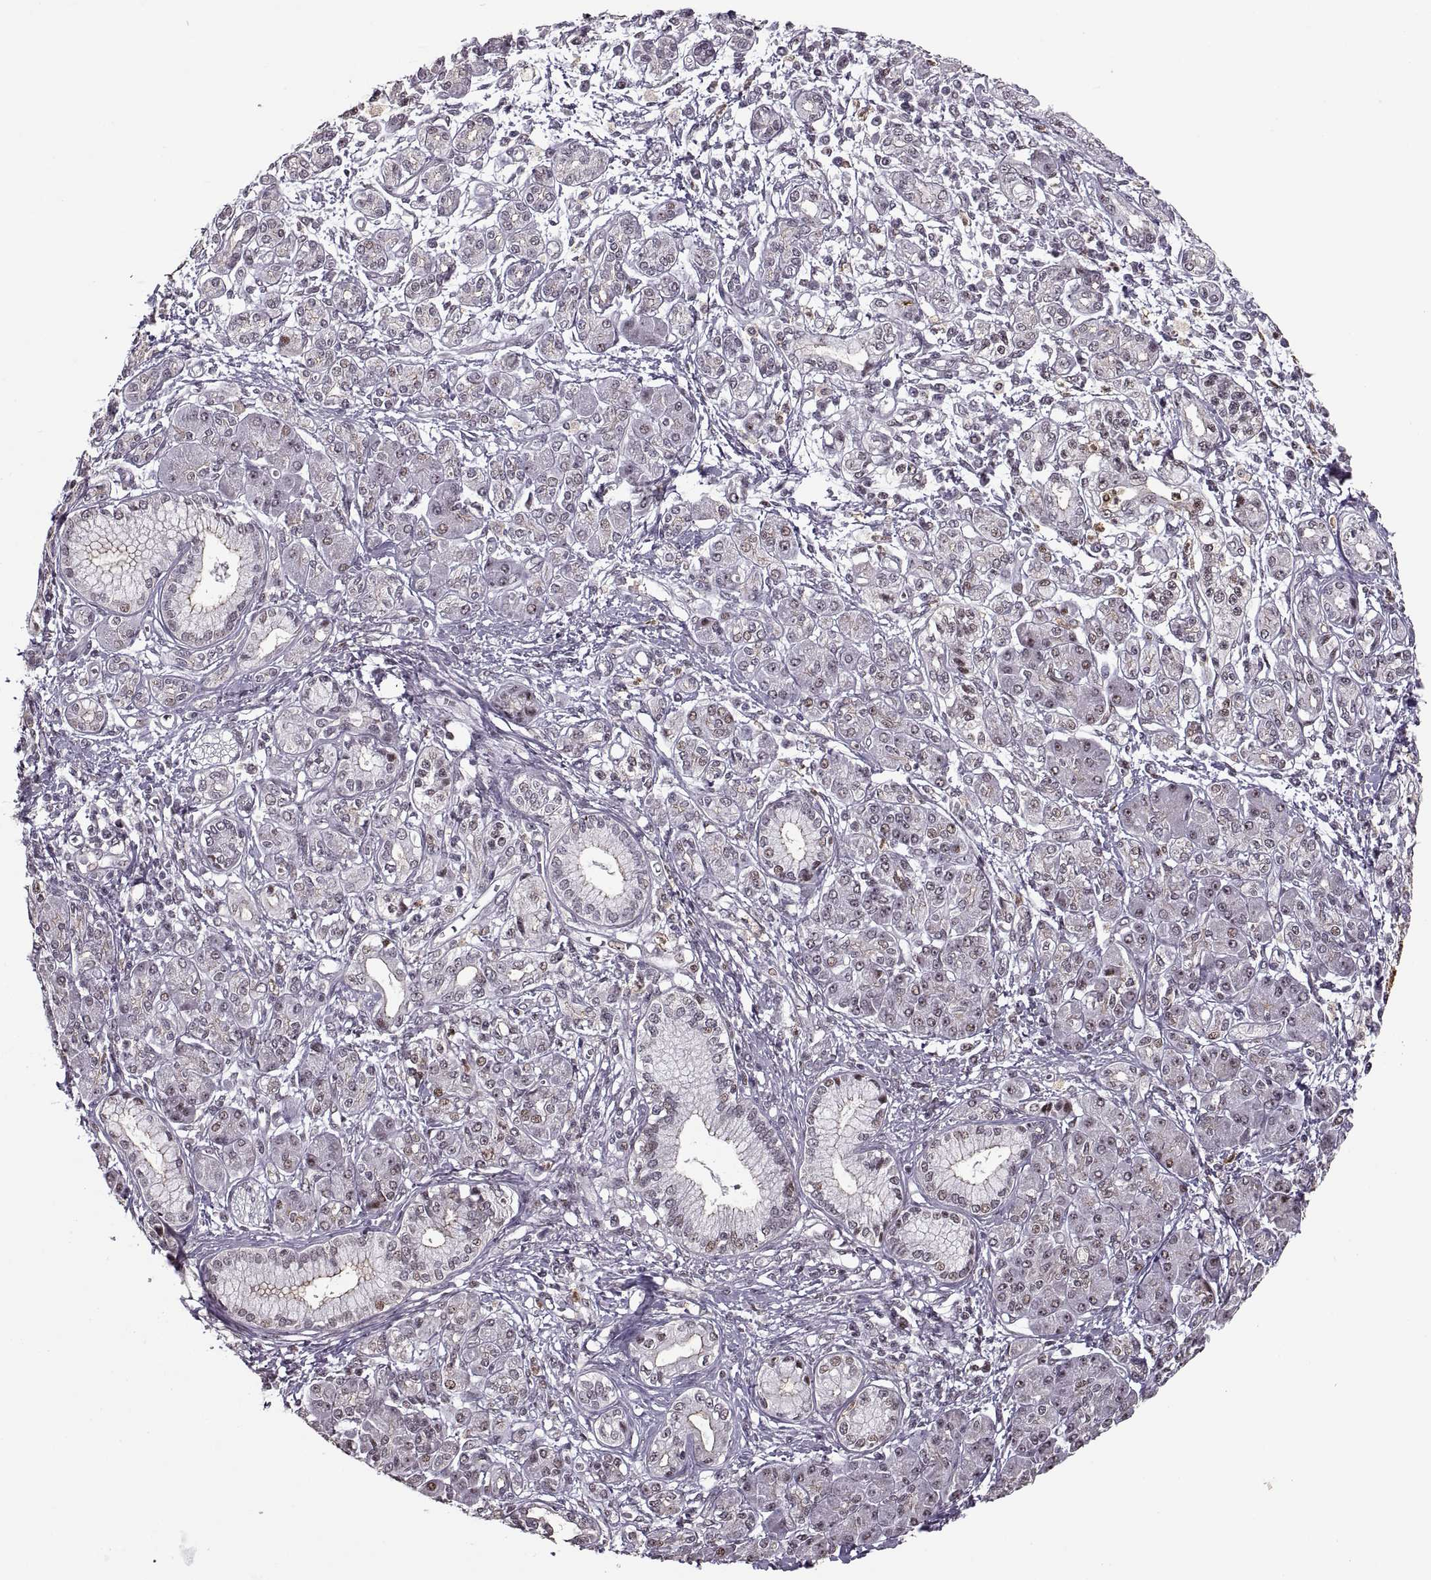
{"staining": {"intensity": "negative", "quantity": "none", "location": "none"}, "tissue": "pancreatic cancer", "cell_type": "Tumor cells", "image_type": "cancer", "snomed": [{"axis": "morphology", "description": "Adenocarcinoma, NOS"}, {"axis": "topography", "description": "Pancreas"}], "caption": "There is no significant staining in tumor cells of pancreatic cancer. (Brightfield microscopy of DAB (3,3'-diaminobenzidine) immunohistochemistry (IHC) at high magnification).", "gene": "PALS1", "patient": {"sex": "male", "age": 70}}